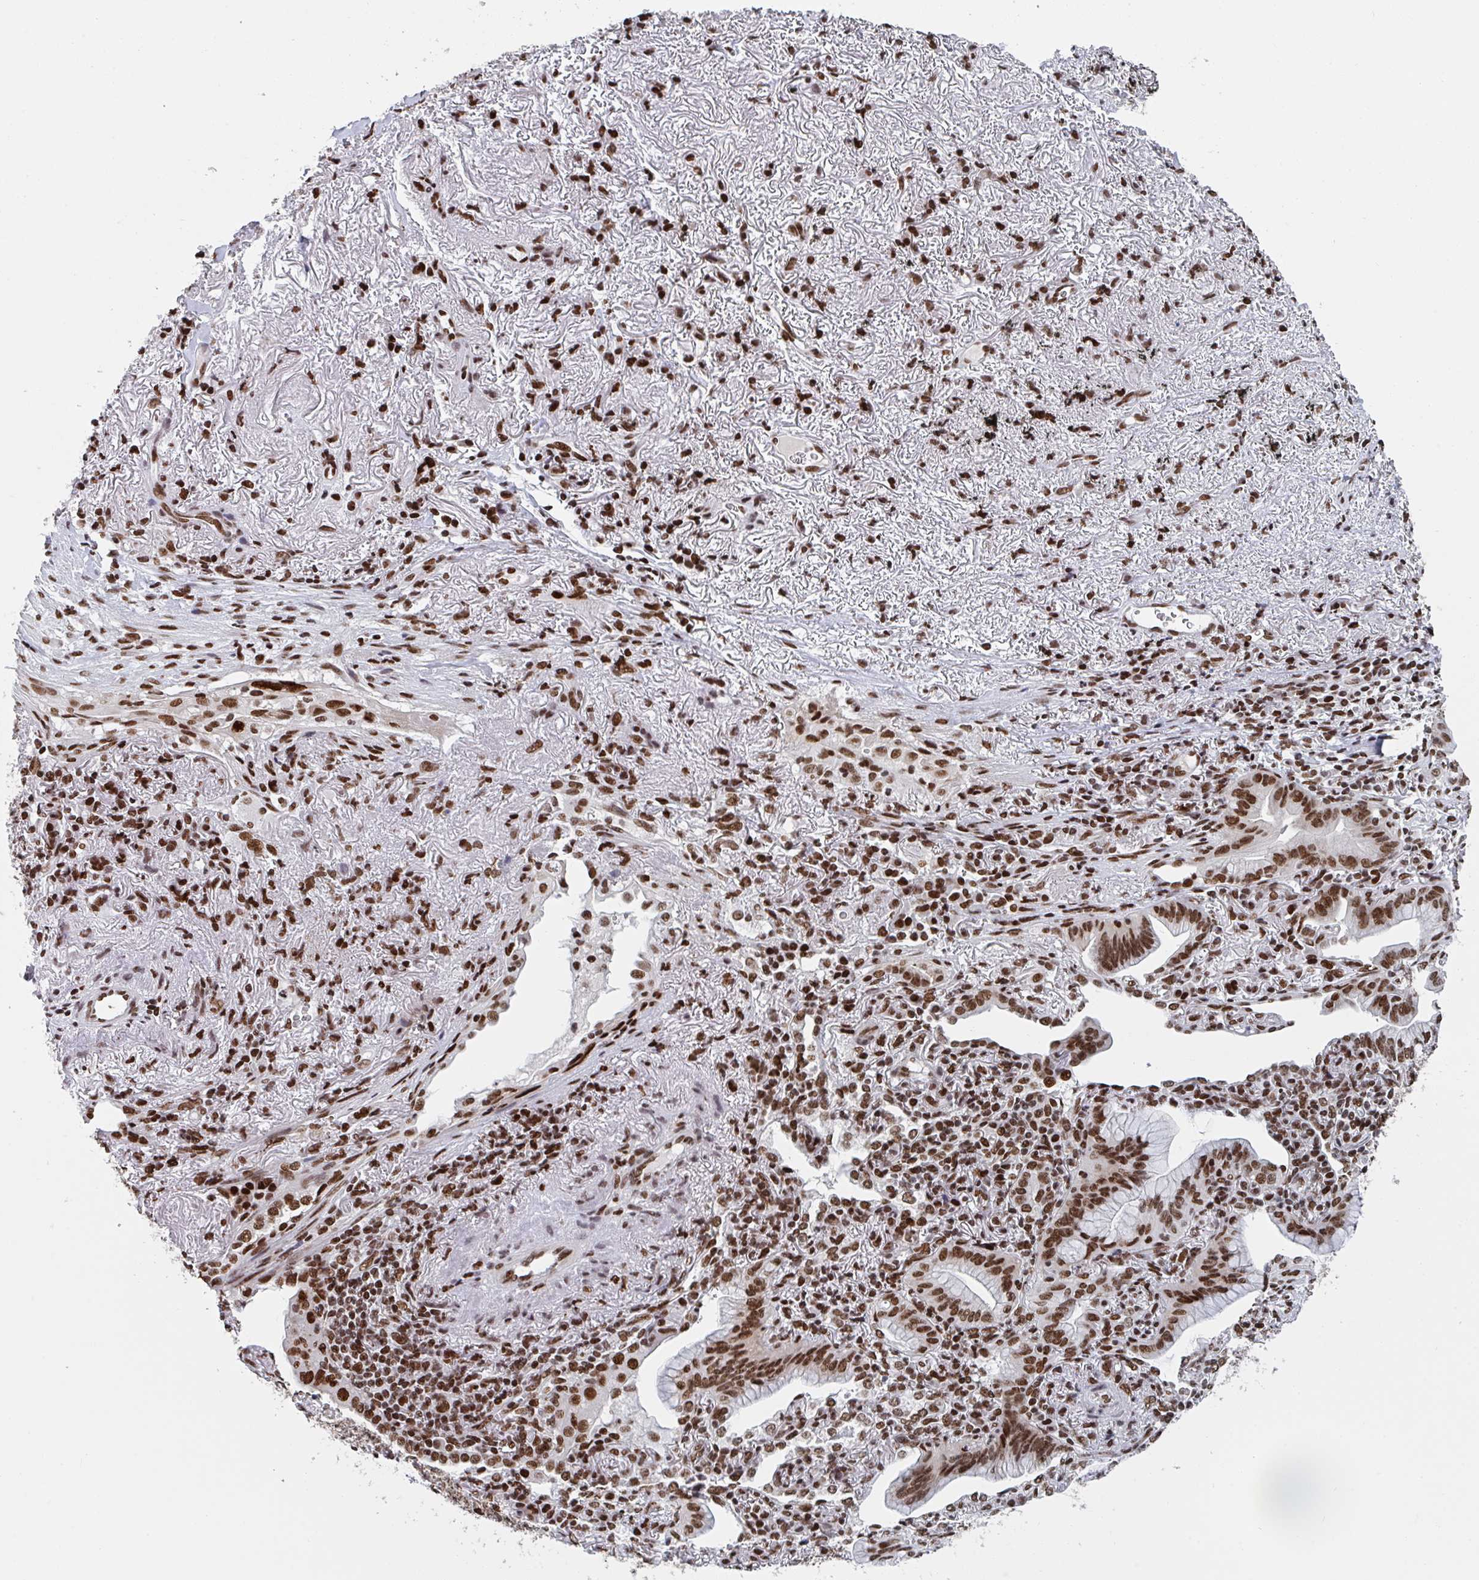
{"staining": {"intensity": "strong", "quantity": ">75%", "location": "nuclear"}, "tissue": "lung cancer", "cell_type": "Tumor cells", "image_type": "cancer", "snomed": [{"axis": "morphology", "description": "Adenocarcinoma, NOS"}, {"axis": "topography", "description": "Lung"}], "caption": "Immunohistochemical staining of lung cancer reveals high levels of strong nuclear protein expression in approximately >75% of tumor cells.", "gene": "ZNF607", "patient": {"sex": "male", "age": 77}}